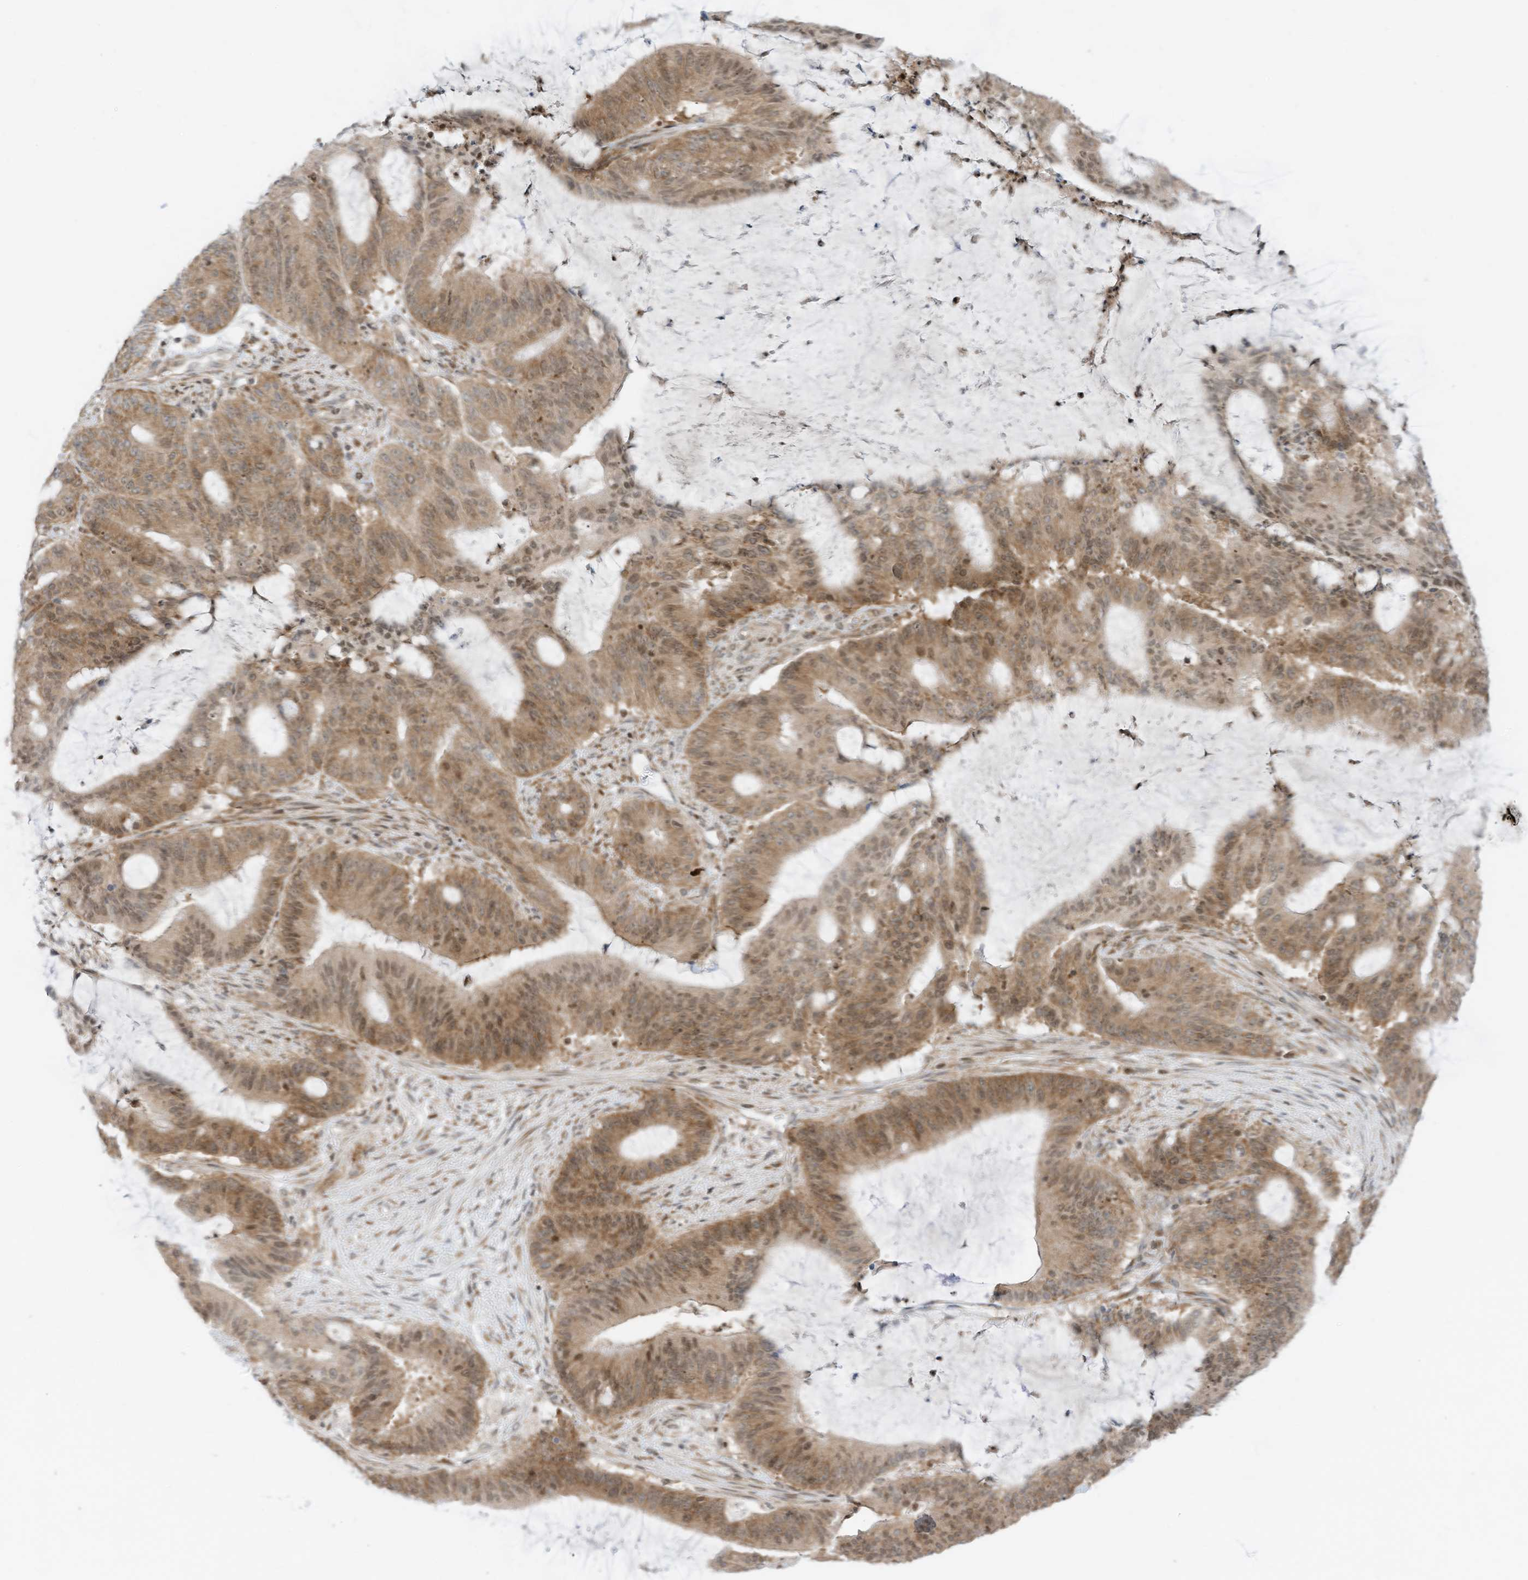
{"staining": {"intensity": "moderate", "quantity": ">75%", "location": "cytoplasmic/membranous,nuclear"}, "tissue": "liver cancer", "cell_type": "Tumor cells", "image_type": "cancer", "snomed": [{"axis": "morphology", "description": "Normal tissue, NOS"}, {"axis": "morphology", "description": "Cholangiocarcinoma"}, {"axis": "topography", "description": "Liver"}, {"axis": "topography", "description": "Peripheral nerve tissue"}], "caption": "Moderate cytoplasmic/membranous and nuclear positivity for a protein is present in about >75% of tumor cells of liver cholangiocarcinoma using immunohistochemistry (IHC).", "gene": "EDF1", "patient": {"sex": "female", "age": 73}}